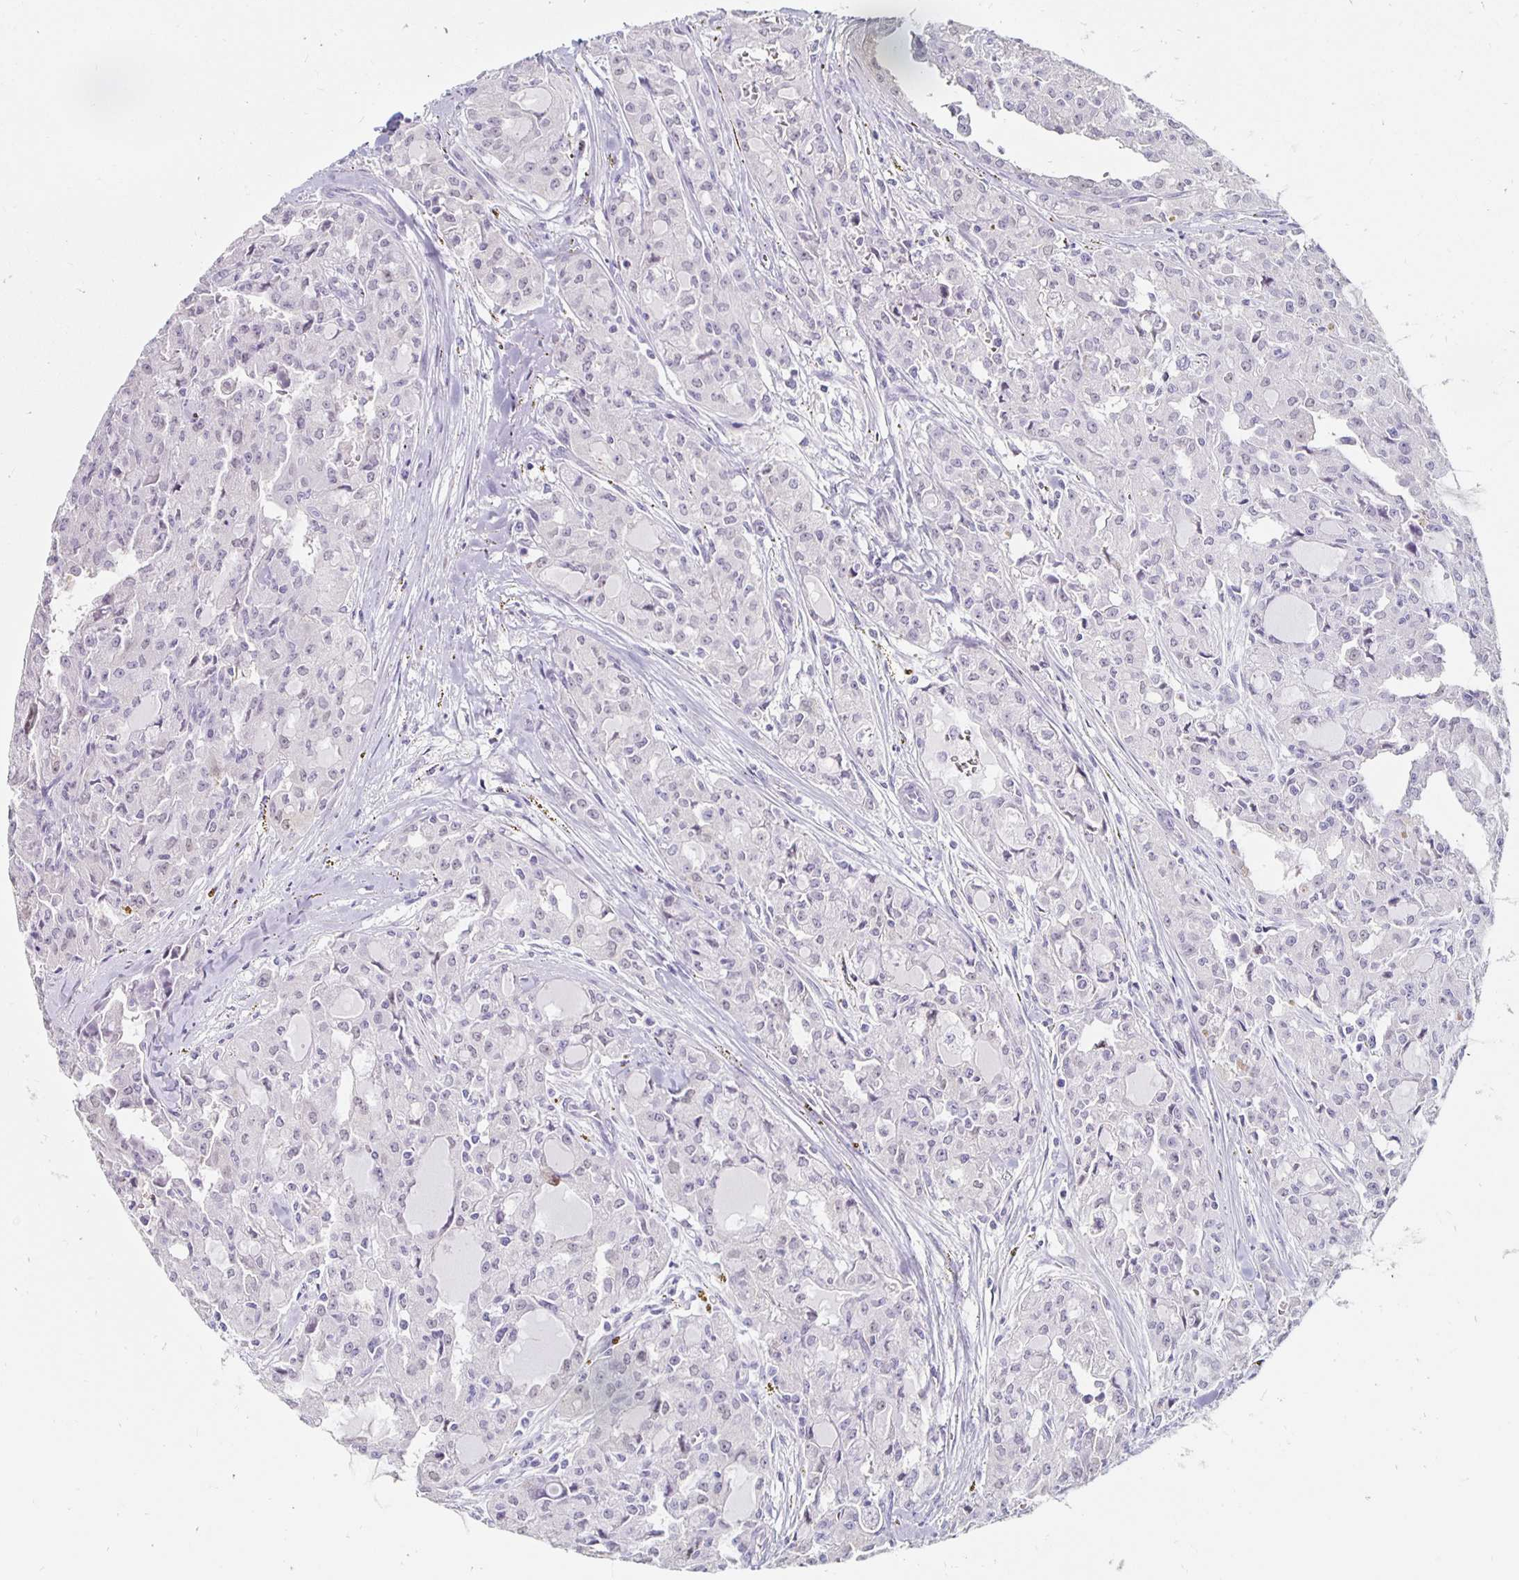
{"staining": {"intensity": "negative", "quantity": "none", "location": "none"}, "tissue": "head and neck cancer", "cell_type": "Tumor cells", "image_type": "cancer", "snomed": [{"axis": "morphology", "description": "Adenocarcinoma, NOS"}, {"axis": "topography", "description": "Head-Neck"}], "caption": "Tumor cells are negative for protein expression in human head and neck adenocarcinoma. (IHC, brightfield microscopy, high magnification).", "gene": "KCNQ2", "patient": {"sex": "male", "age": 64}}